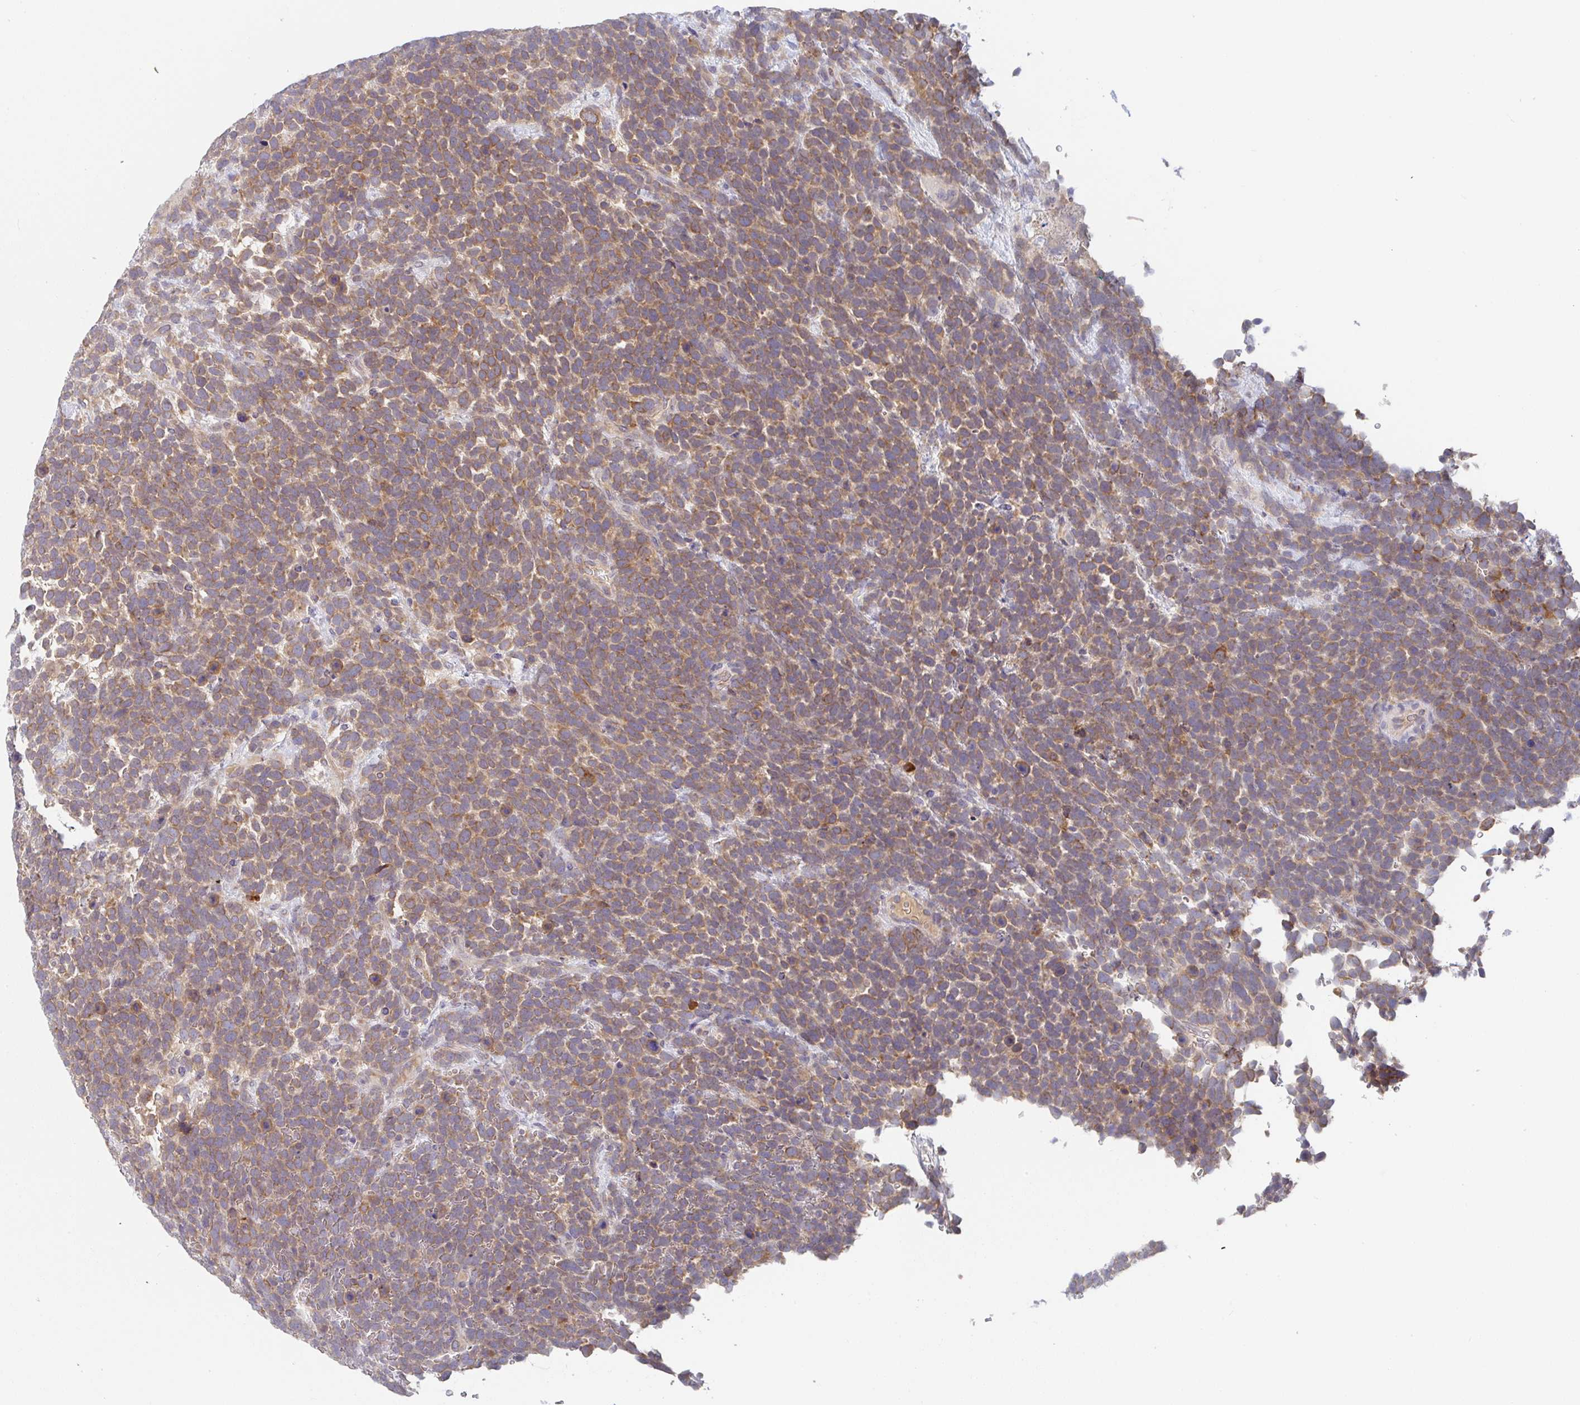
{"staining": {"intensity": "moderate", "quantity": ">75%", "location": "cytoplasmic/membranous"}, "tissue": "urothelial cancer", "cell_type": "Tumor cells", "image_type": "cancer", "snomed": [{"axis": "morphology", "description": "Urothelial carcinoma, High grade"}, {"axis": "topography", "description": "Urinary bladder"}], "caption": "Urothelial cancer tissue displays moderate cytoplasmic/membranous staining in about >75% of tumor cells", "gene": "DERL2", "patient": {"sex": "female", "age": 82}}